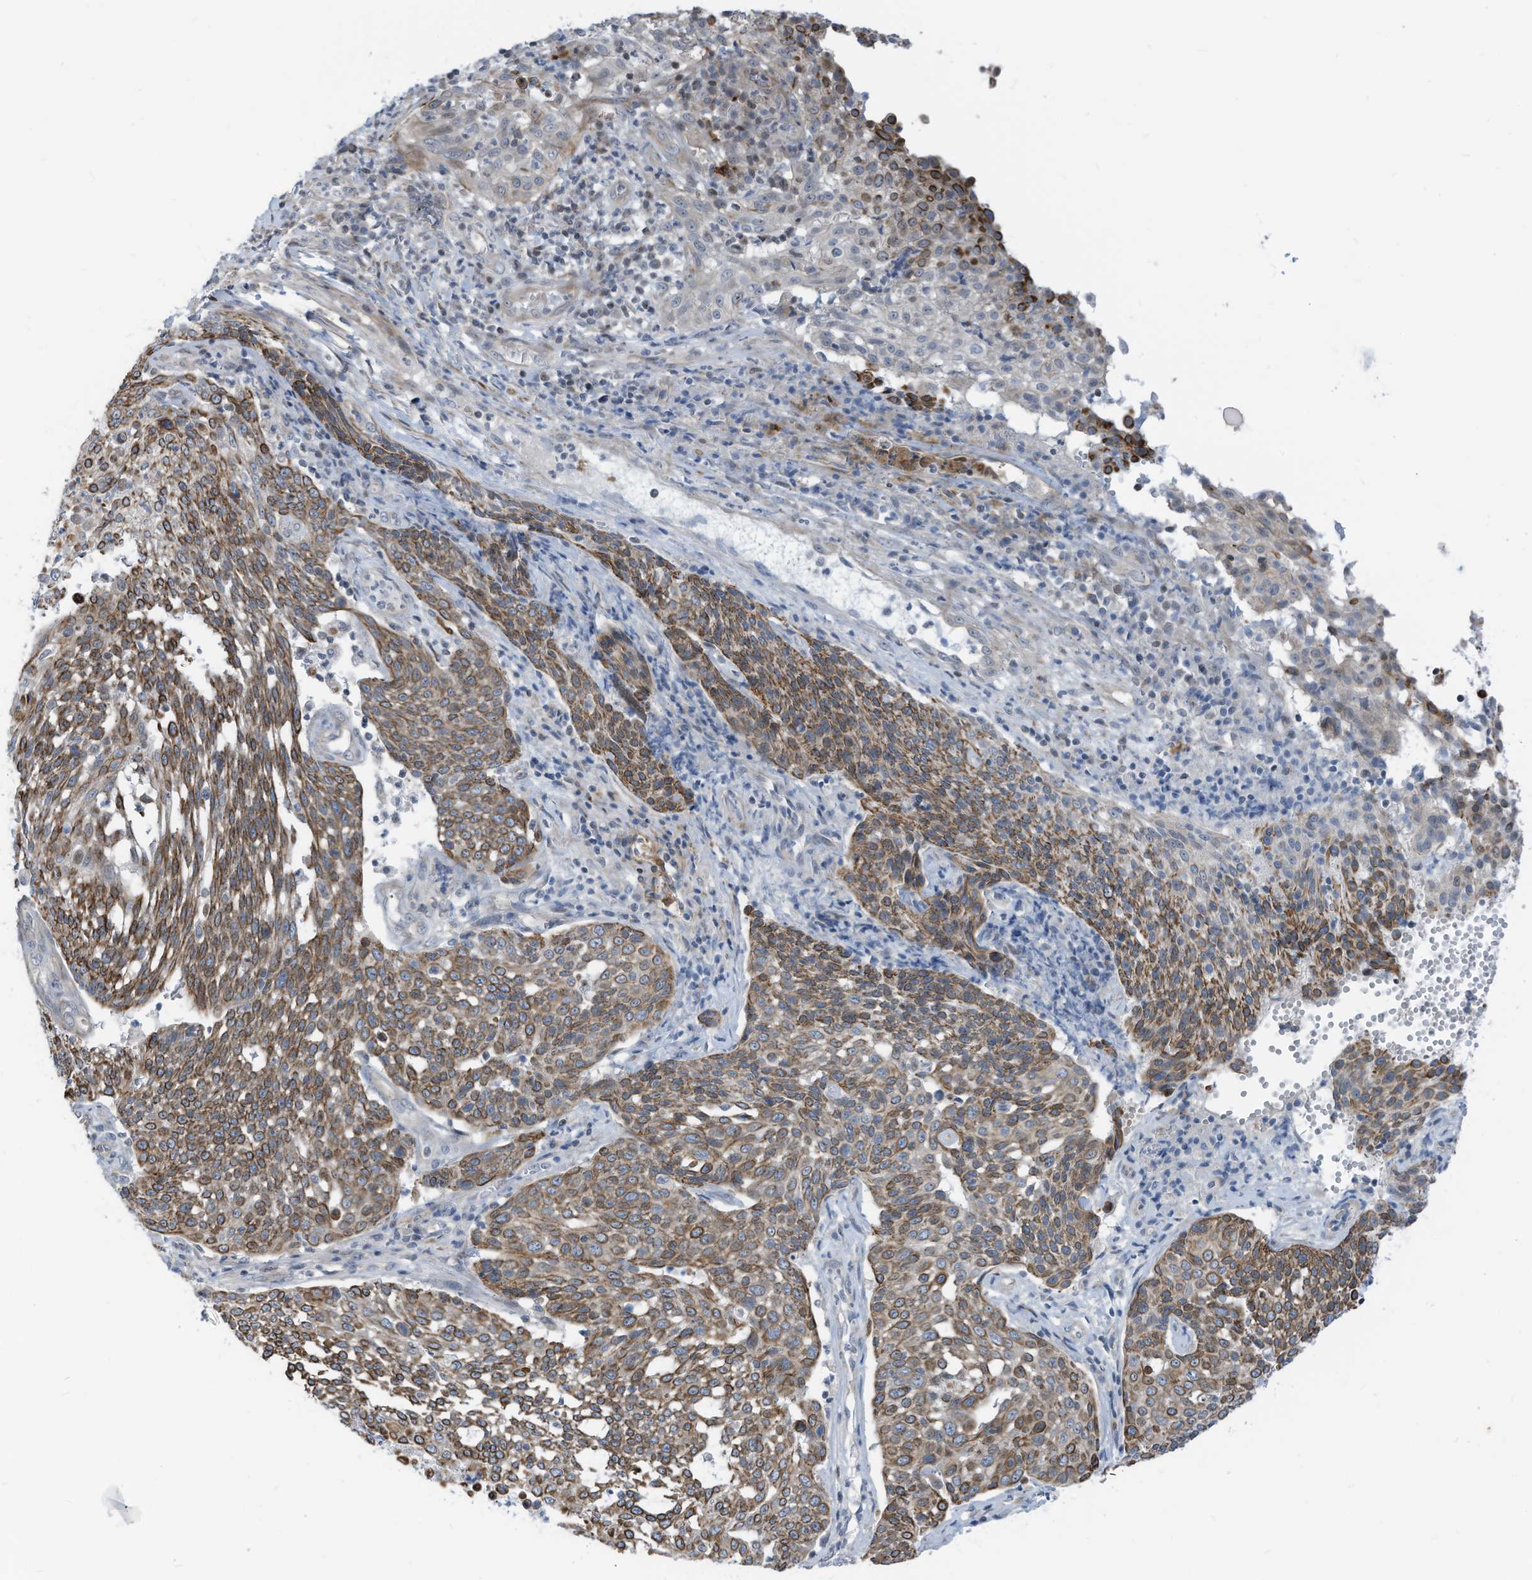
{"staining": {"intensity": "moderate", "quantity": ">75%", "location": "cytoplasmic/membranous"}, "tissue": "cervical cancer", "cell_type": "Tumor cells", "image_type": "cancer", "snomed": [{"axis": "morphology", "description": "Squamous cell carcinoma, NOS"}, {"axis": "topography", "description": "Cervix"}], "caption": "High-power microscopy captured an immunohistochemistry photomicrograph of squamous cell carcinoma (cervical), revealing moderate cytoplasmic/membranous expression in about >75% of tumor cells.", "gene": "GPATCH3", "patient": {"sex": "female", "age": 34}}